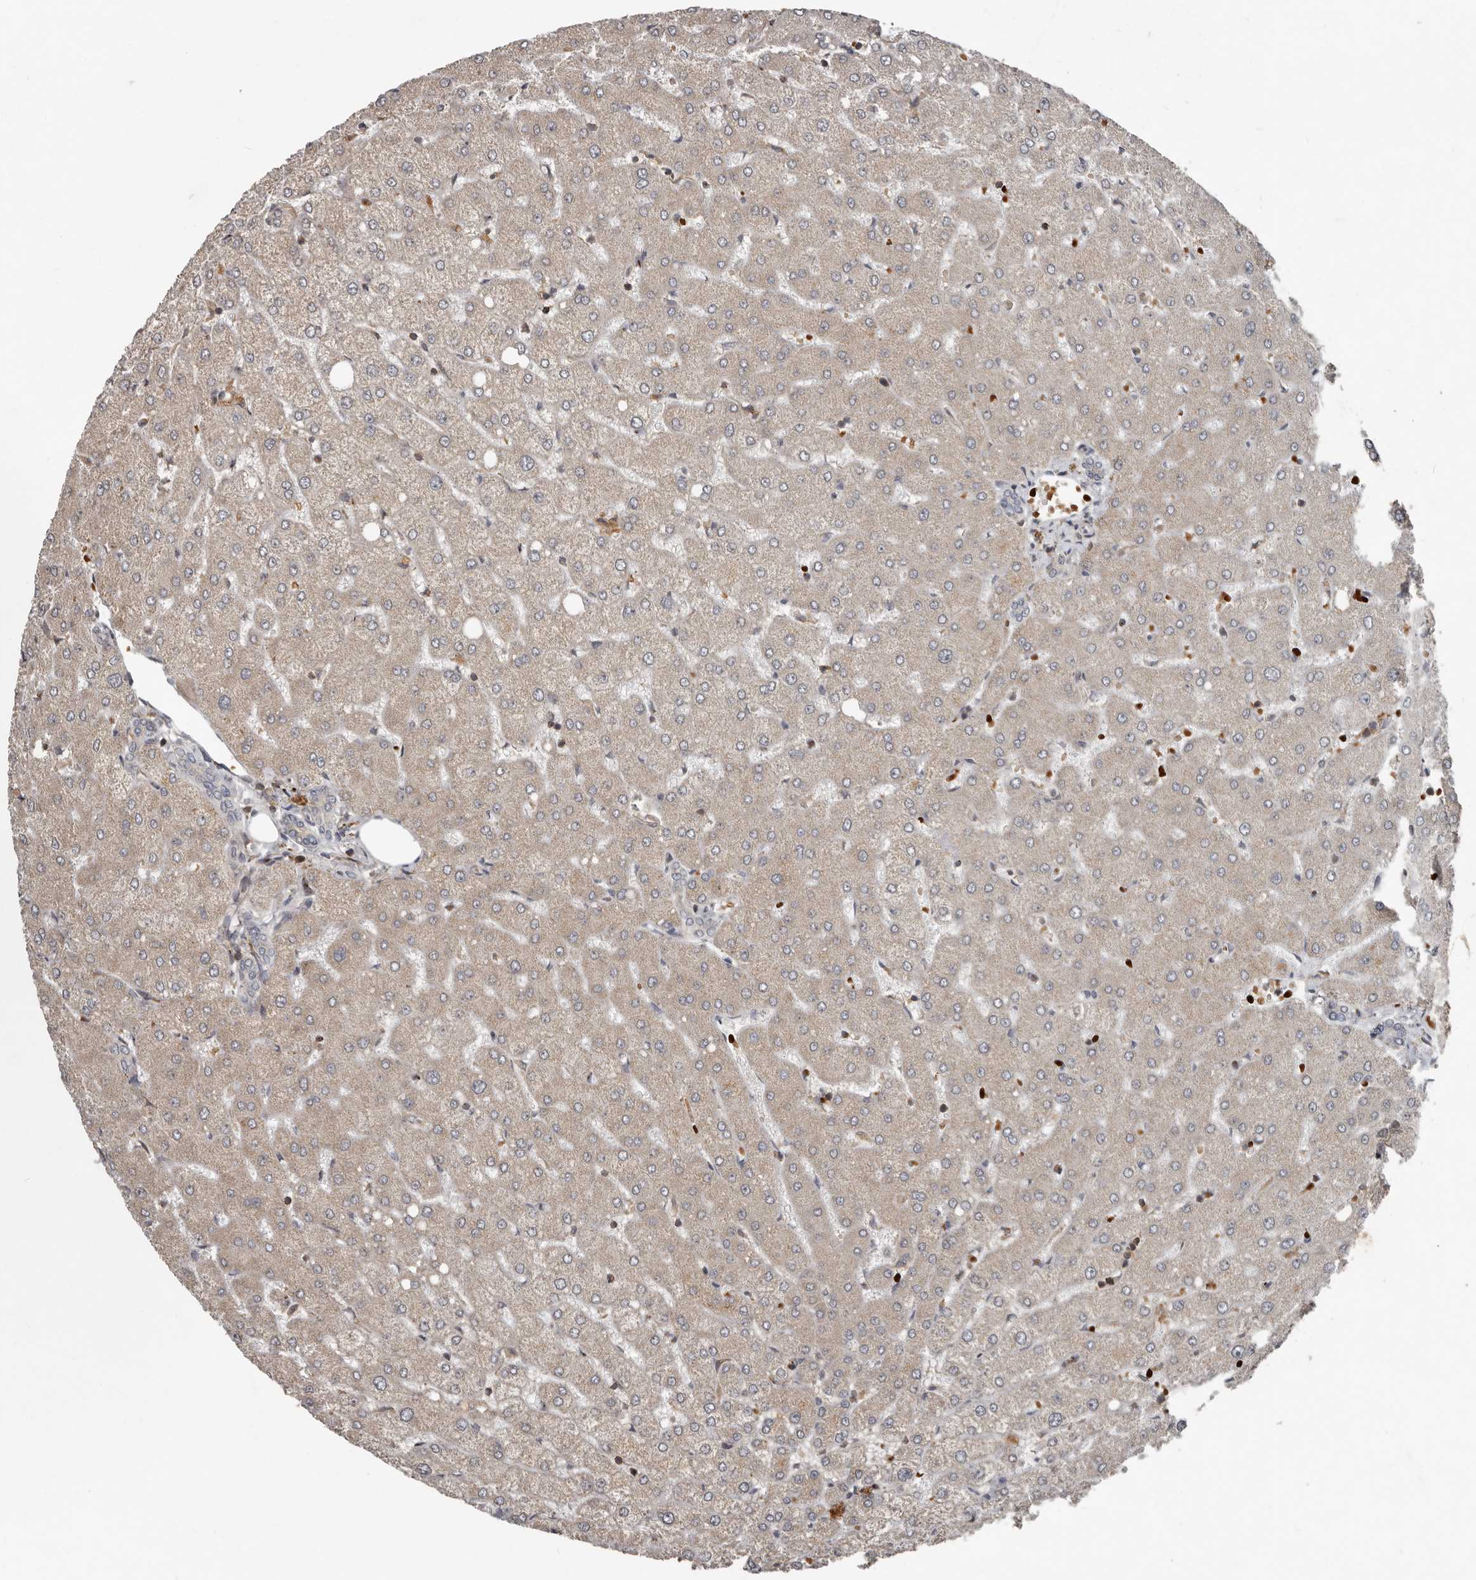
{"staining": {"intensity": "negative", "quantity": "none", "location": "none"}, "tissue": "liver", "cell_type": "Cholangiocytes", "image_type": "normal", "snomed": [{"axis": "morphology", "description": "Normal tissue, NOS"}, {"axis": "topography", "description": "Liver"}], "caption": "Micrograph shows no significant protein positivity in cholangiocytes of unremarkable liver.", "gene": "FBXO31", "patient": {"sex": "female", "age": 54}}